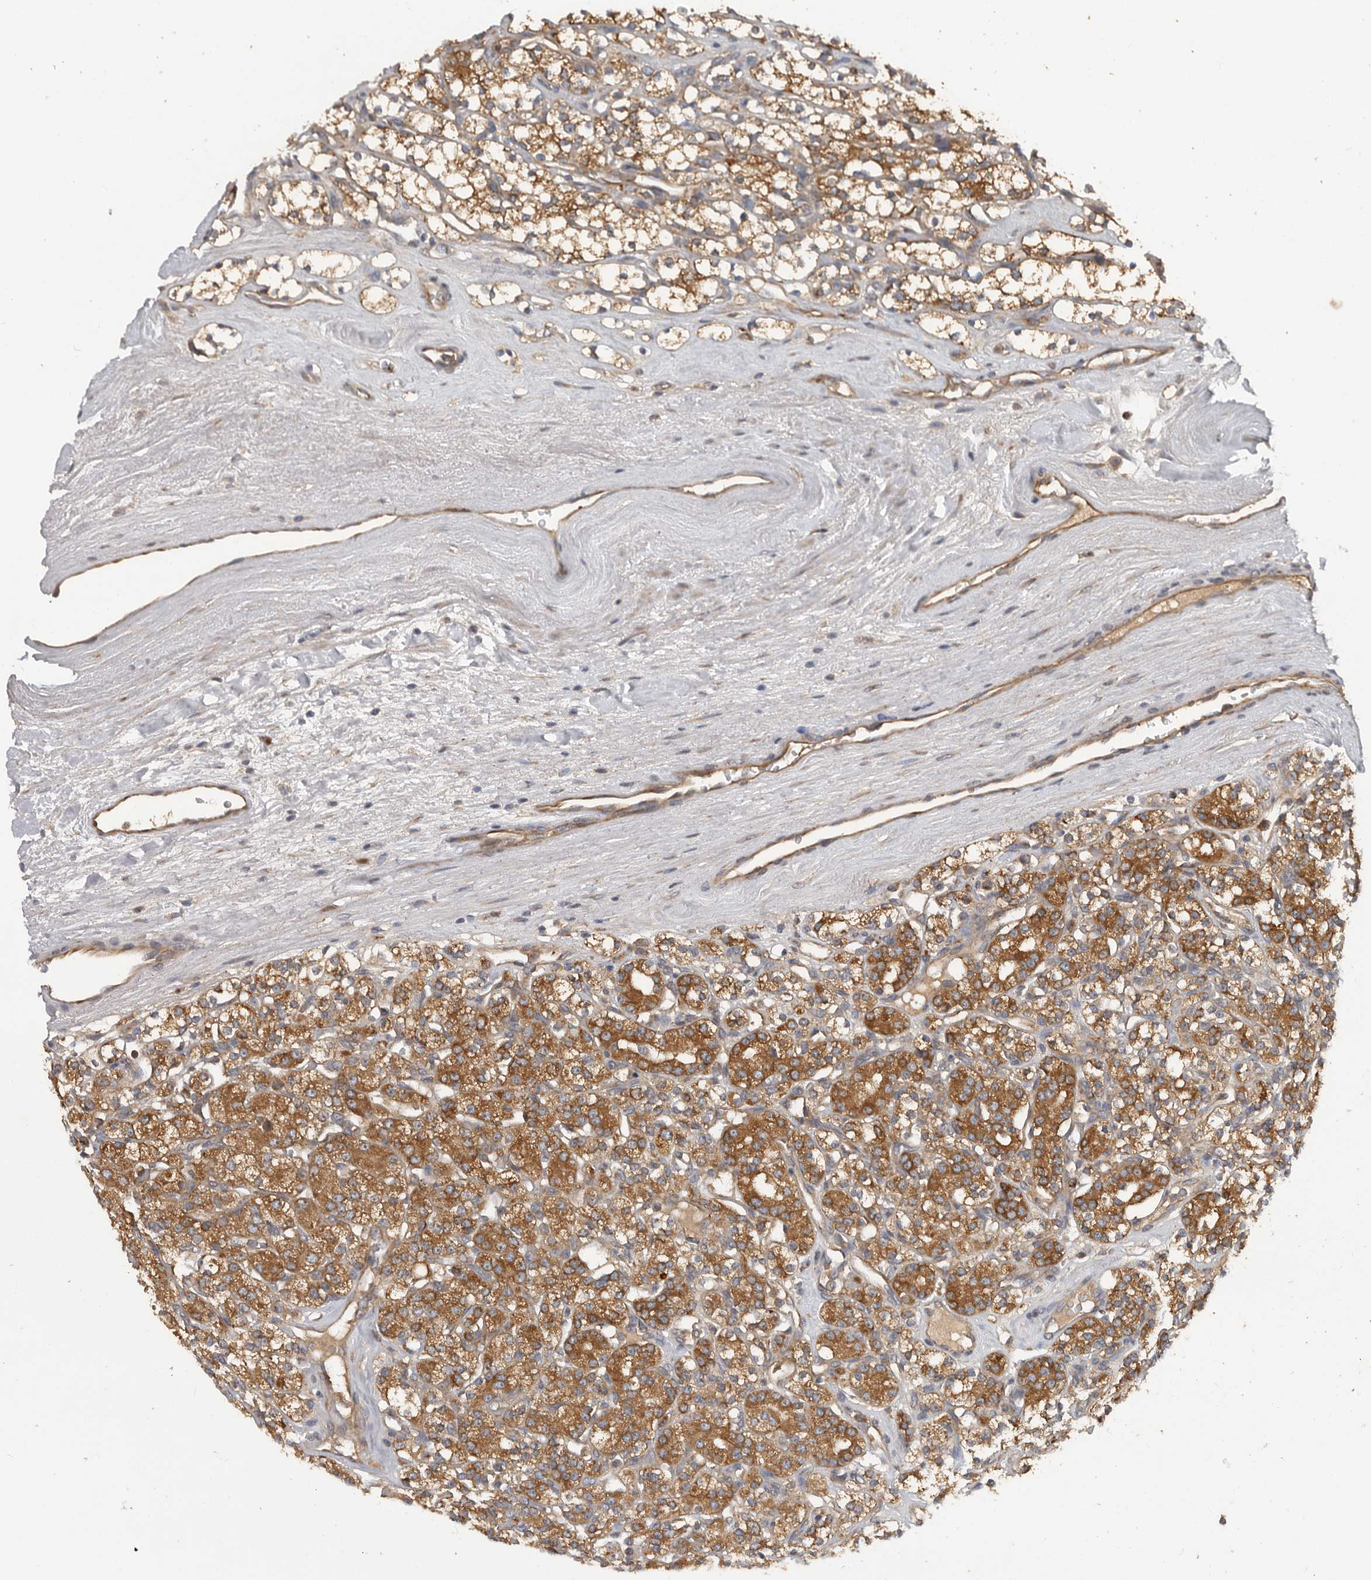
{"staining": {"intensity": "strong", "quantity": "25%-75%", "location": "cytoplasmic/membranous"}, "tissue": "renal cancer", "cell_type": "Tumor cells", "image_type": "cancer", "snomed": [{"axis": "morphology", "description": "Adenocarcinoma, NOS"}, {"axis": "topography", "description": "Kidney"}], "caption": "Immunohistochemistry photomicrograph of neoplastic tissue: renal adenocarcinoma stained using IHC shows high levels of strong protein expression localized specifically in the cytoplasmic/membranous of tumor cells, appearing as a cytoplasmic/membranous brown color.", "gene": "C1orf109", "patient": {"sex": "male", "age": 77}}